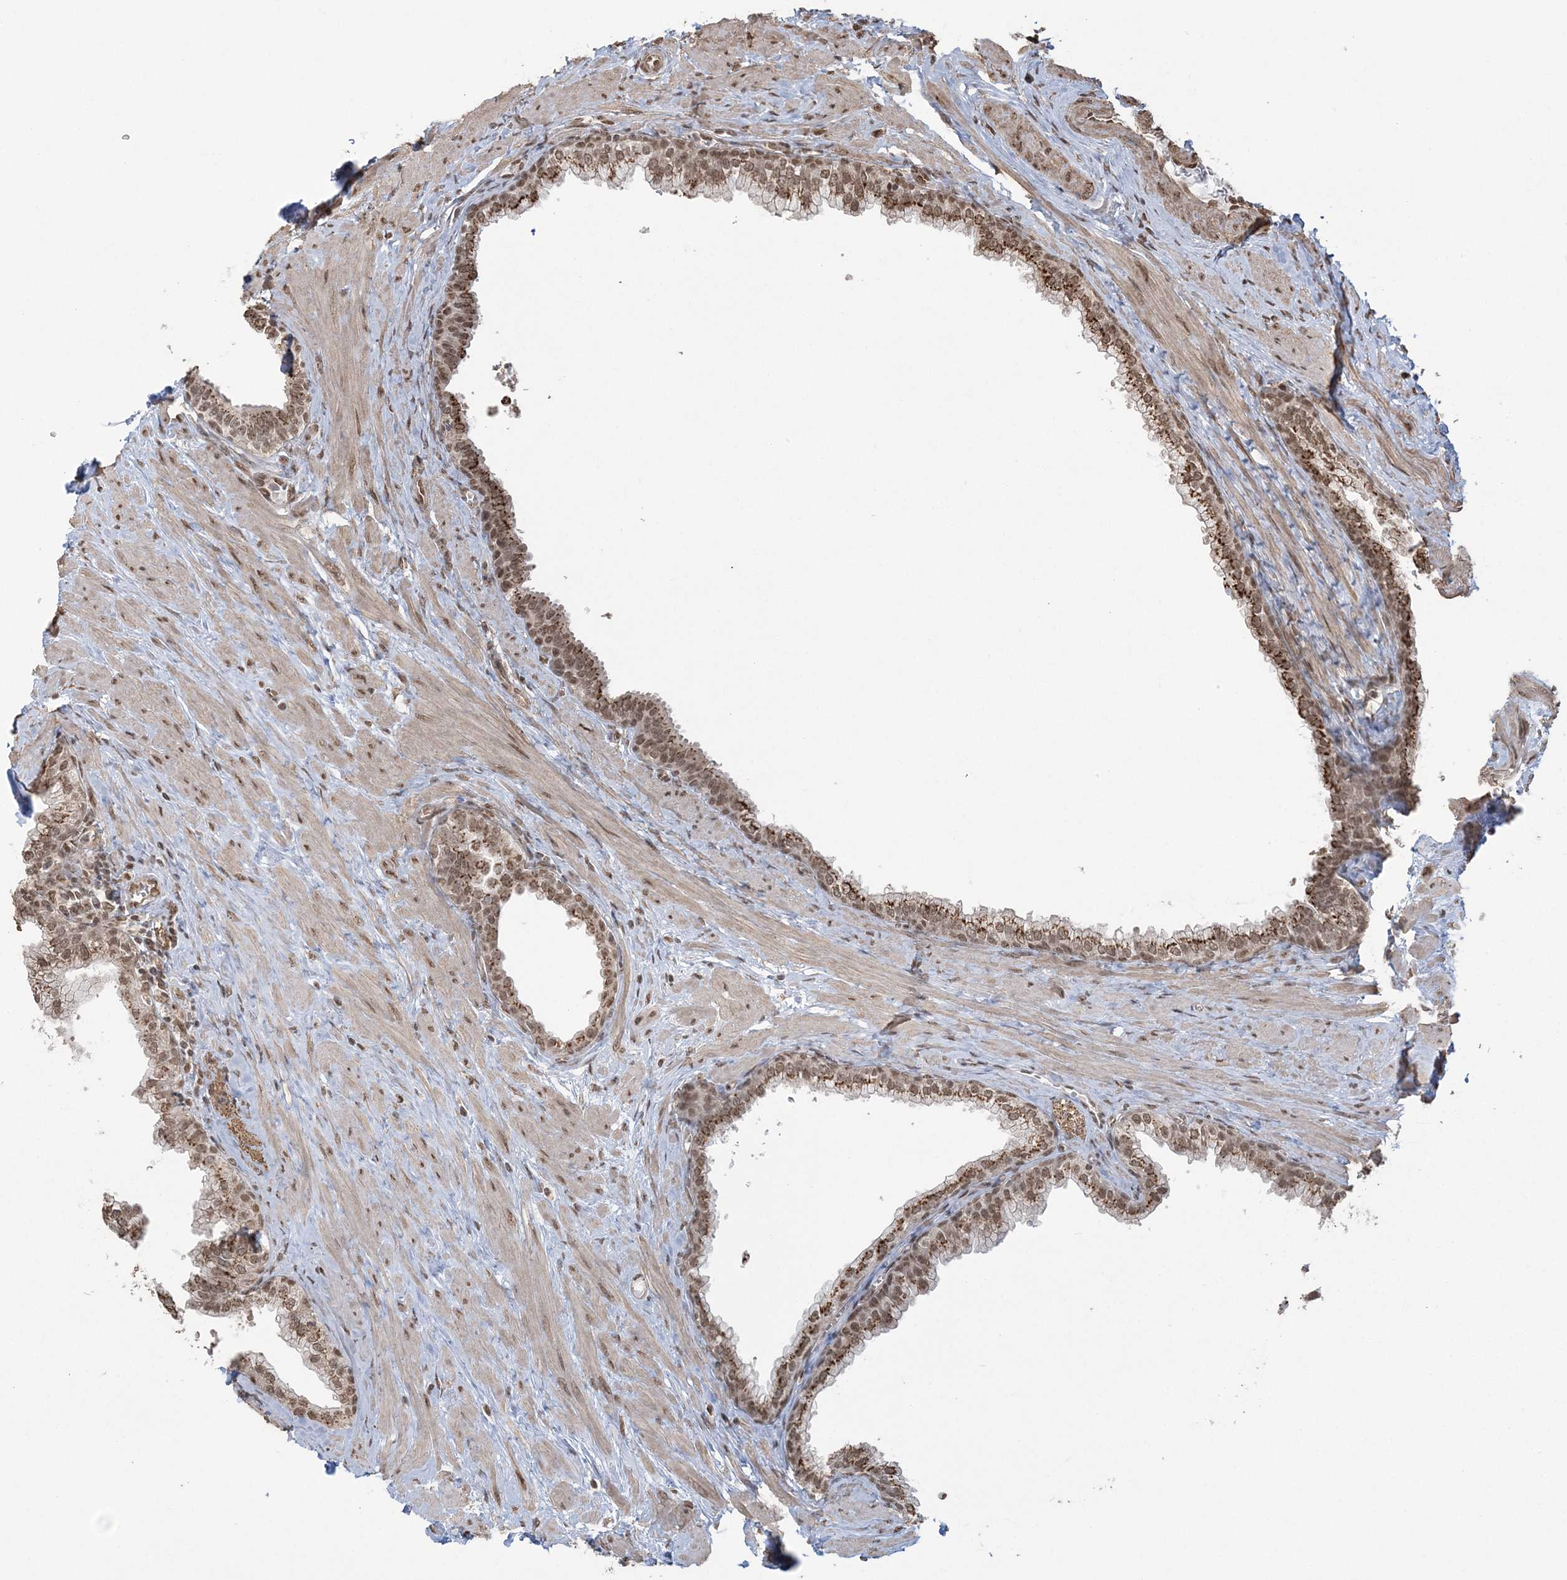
{"staining": {"intensity": "strong", "quantity": ">75%", "location": "cytoplasmic/membranous,nuclear"}, "tissue": "prostate", "cell_type": "Glandular cells", "image_type": "normal", "snomed": [{"axis": "morphology", "description": "Normal tissue, NOS"}, {"axis": "morphology", "description": "Urothelial carcinoma, Low grade"}, {"axis": "topography", "description": "Urinary bladder"}, {"axis": "topography", "description": "Prostate"}], "caption": "Prostate was stained to show a protein in brown. There is high levels of strong cytoplasmic/membranous,nuclear positivity in about >75% of glandular cells.", "gene": "ZNF839", "patient": {"sex": "male", "age": 60}}